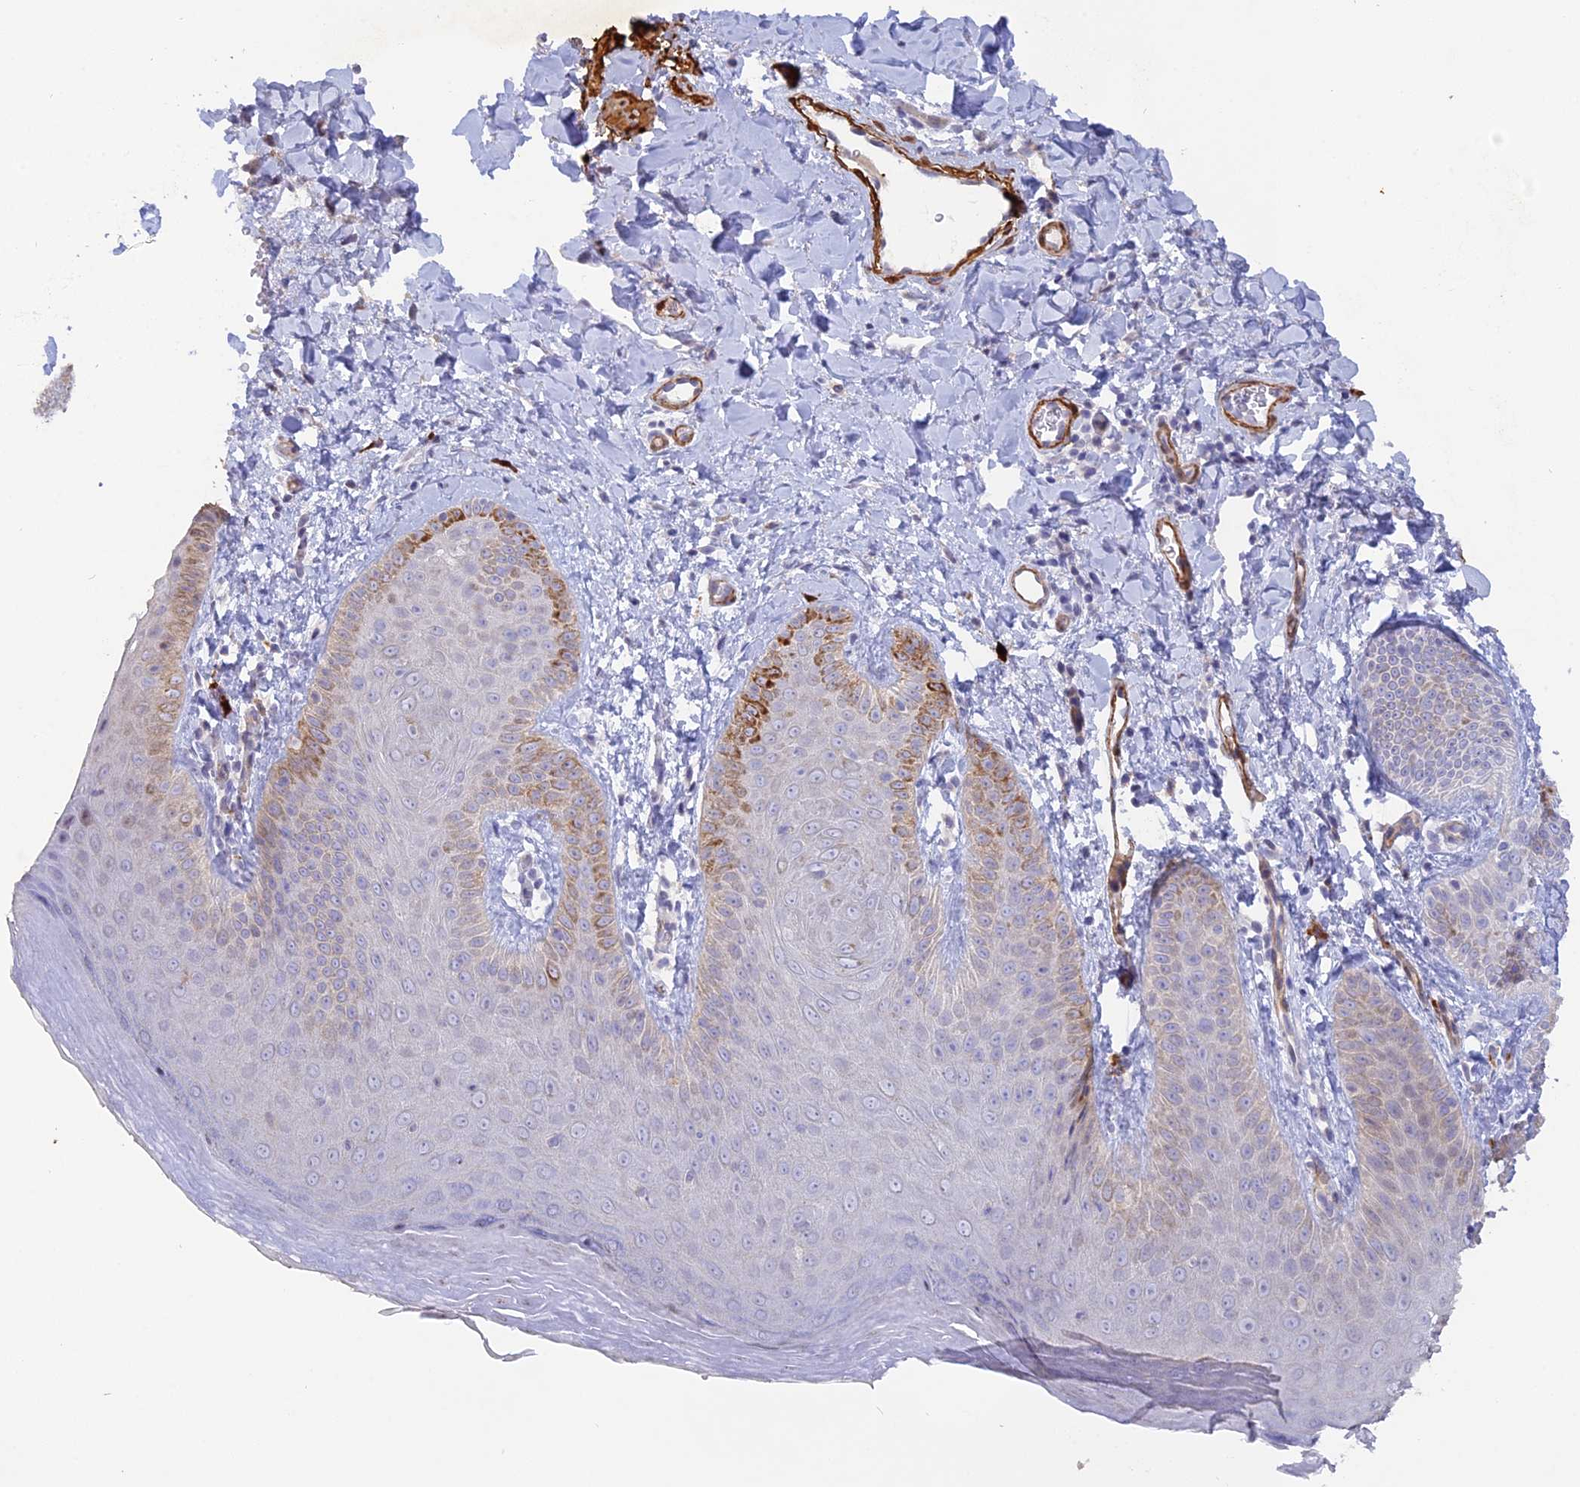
{"staining": {"intensity": "moderate", "quantity": "<25%", "location": "cytoplasmic/membranous"}, "tissue": "skin", "cell_type": "Epidermal cells", "image_type": "normal", "snomed": [{"axis": "morphology", "description": "Normal tissue, NOS"}, {"axis": "morphology", "description": "Neoplasm, malignant, NOS"}, {"axis": "topography", "description": "Anal"}], "caption": "Immunohistochemical staining of unremarkable human skin shows <25% levels of moderate cytoplasmic/membranous protein expression in about <25% of epidermal cells.", "gene": "CCDC154", "patient": {"sex": "male", "age": 47}}